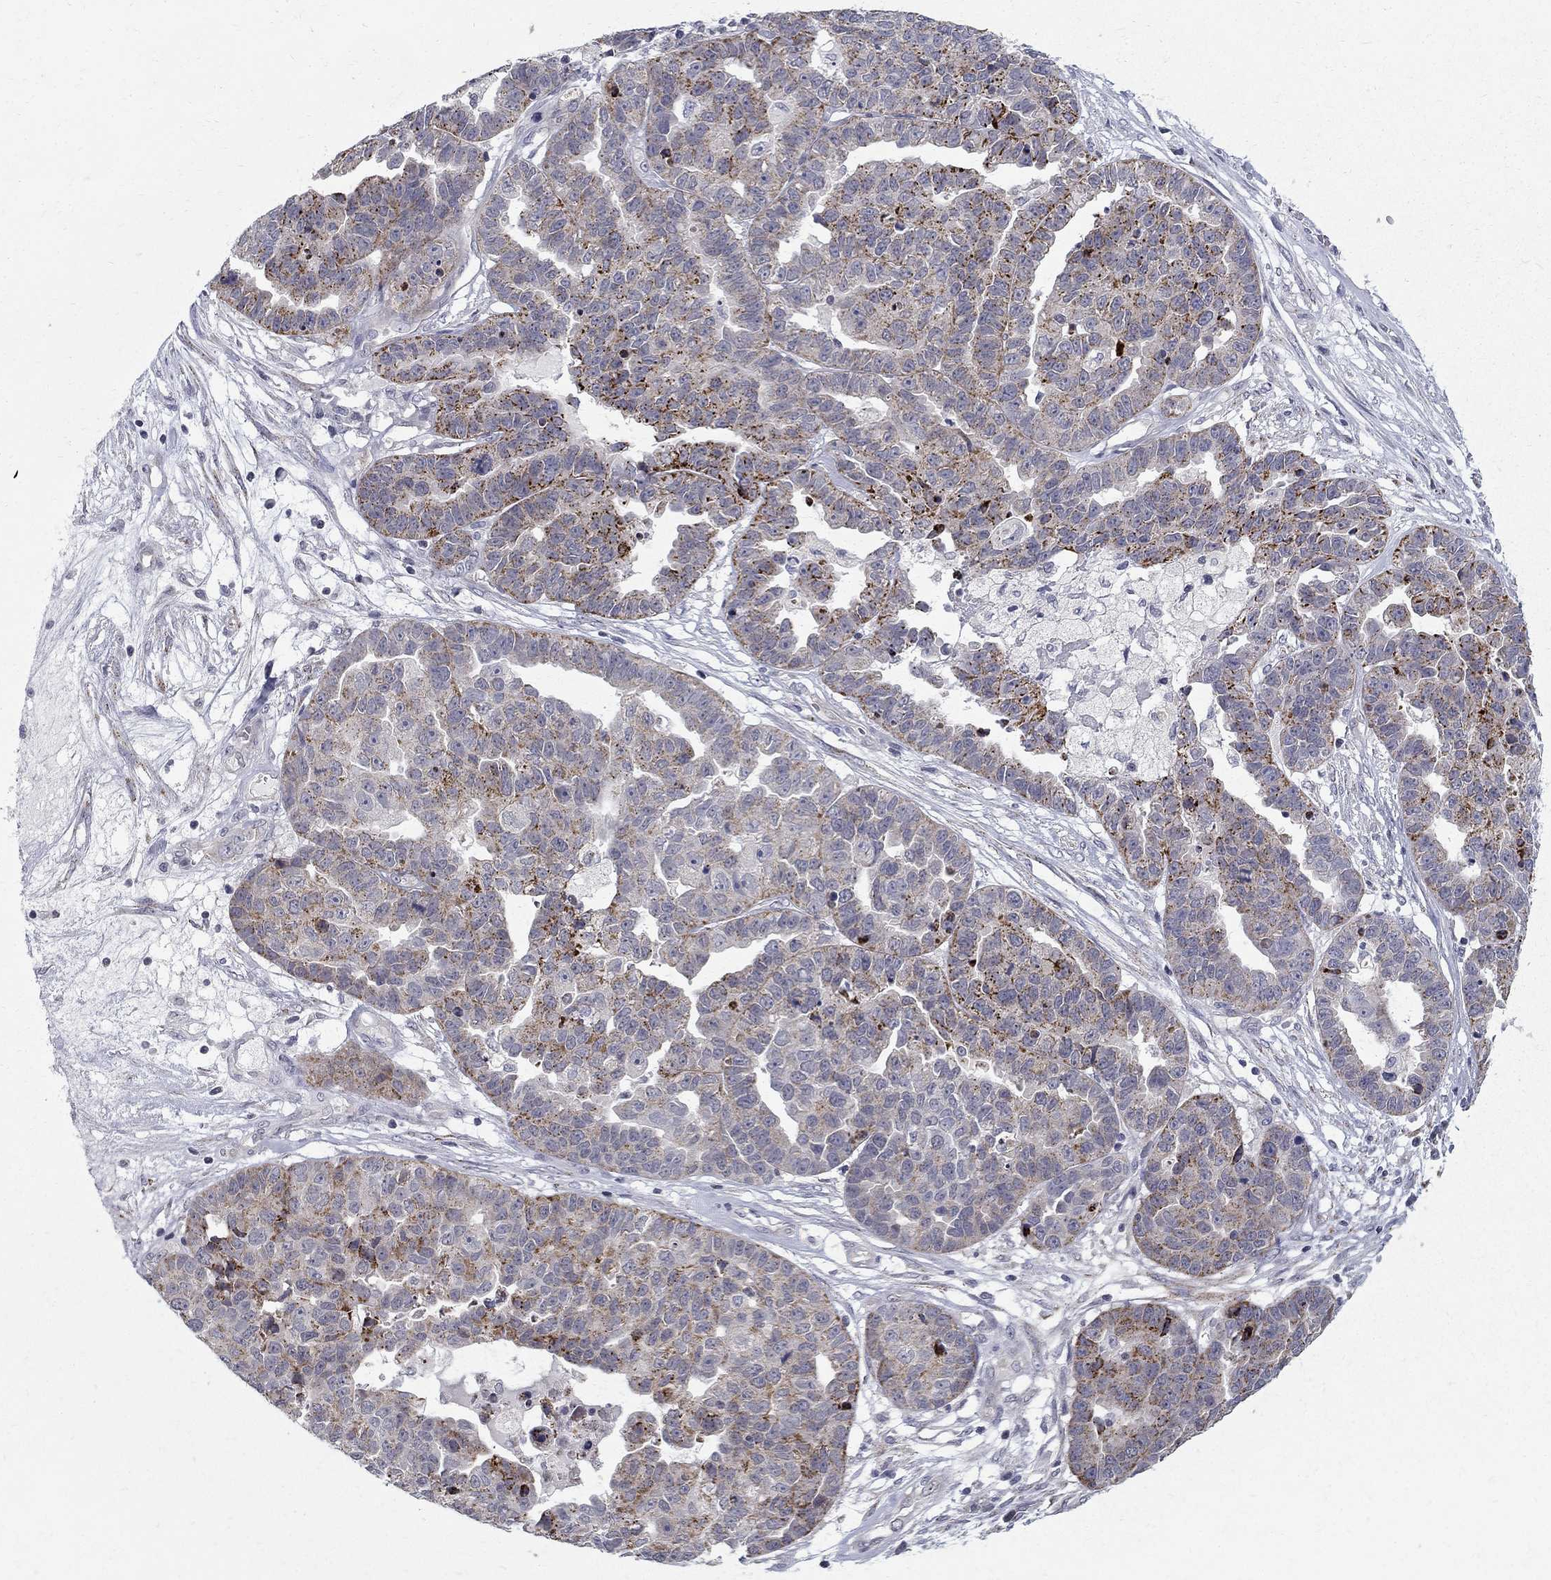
{"staining": {"intensity": "strong", "quantity": "<25%", "location": "cytoplasmic/membranous"}, "tissue": "ovarian cancer", "cell_type": "Tumor cells", "image_type": "cancer", "snomed": [{"axis": "morphology", "description": "Cystadenocarcinoma, serous, NOS"}, {"axis": "topography", "description": "Ovary"}], "caption": "Tumor cells reveal medium levels of strong cytoplasmic/membranous positivity in about <25% of cells in ovarian cancer.", "gene": "CLIC6", "patient": {"sex": "female", "age": 87}}